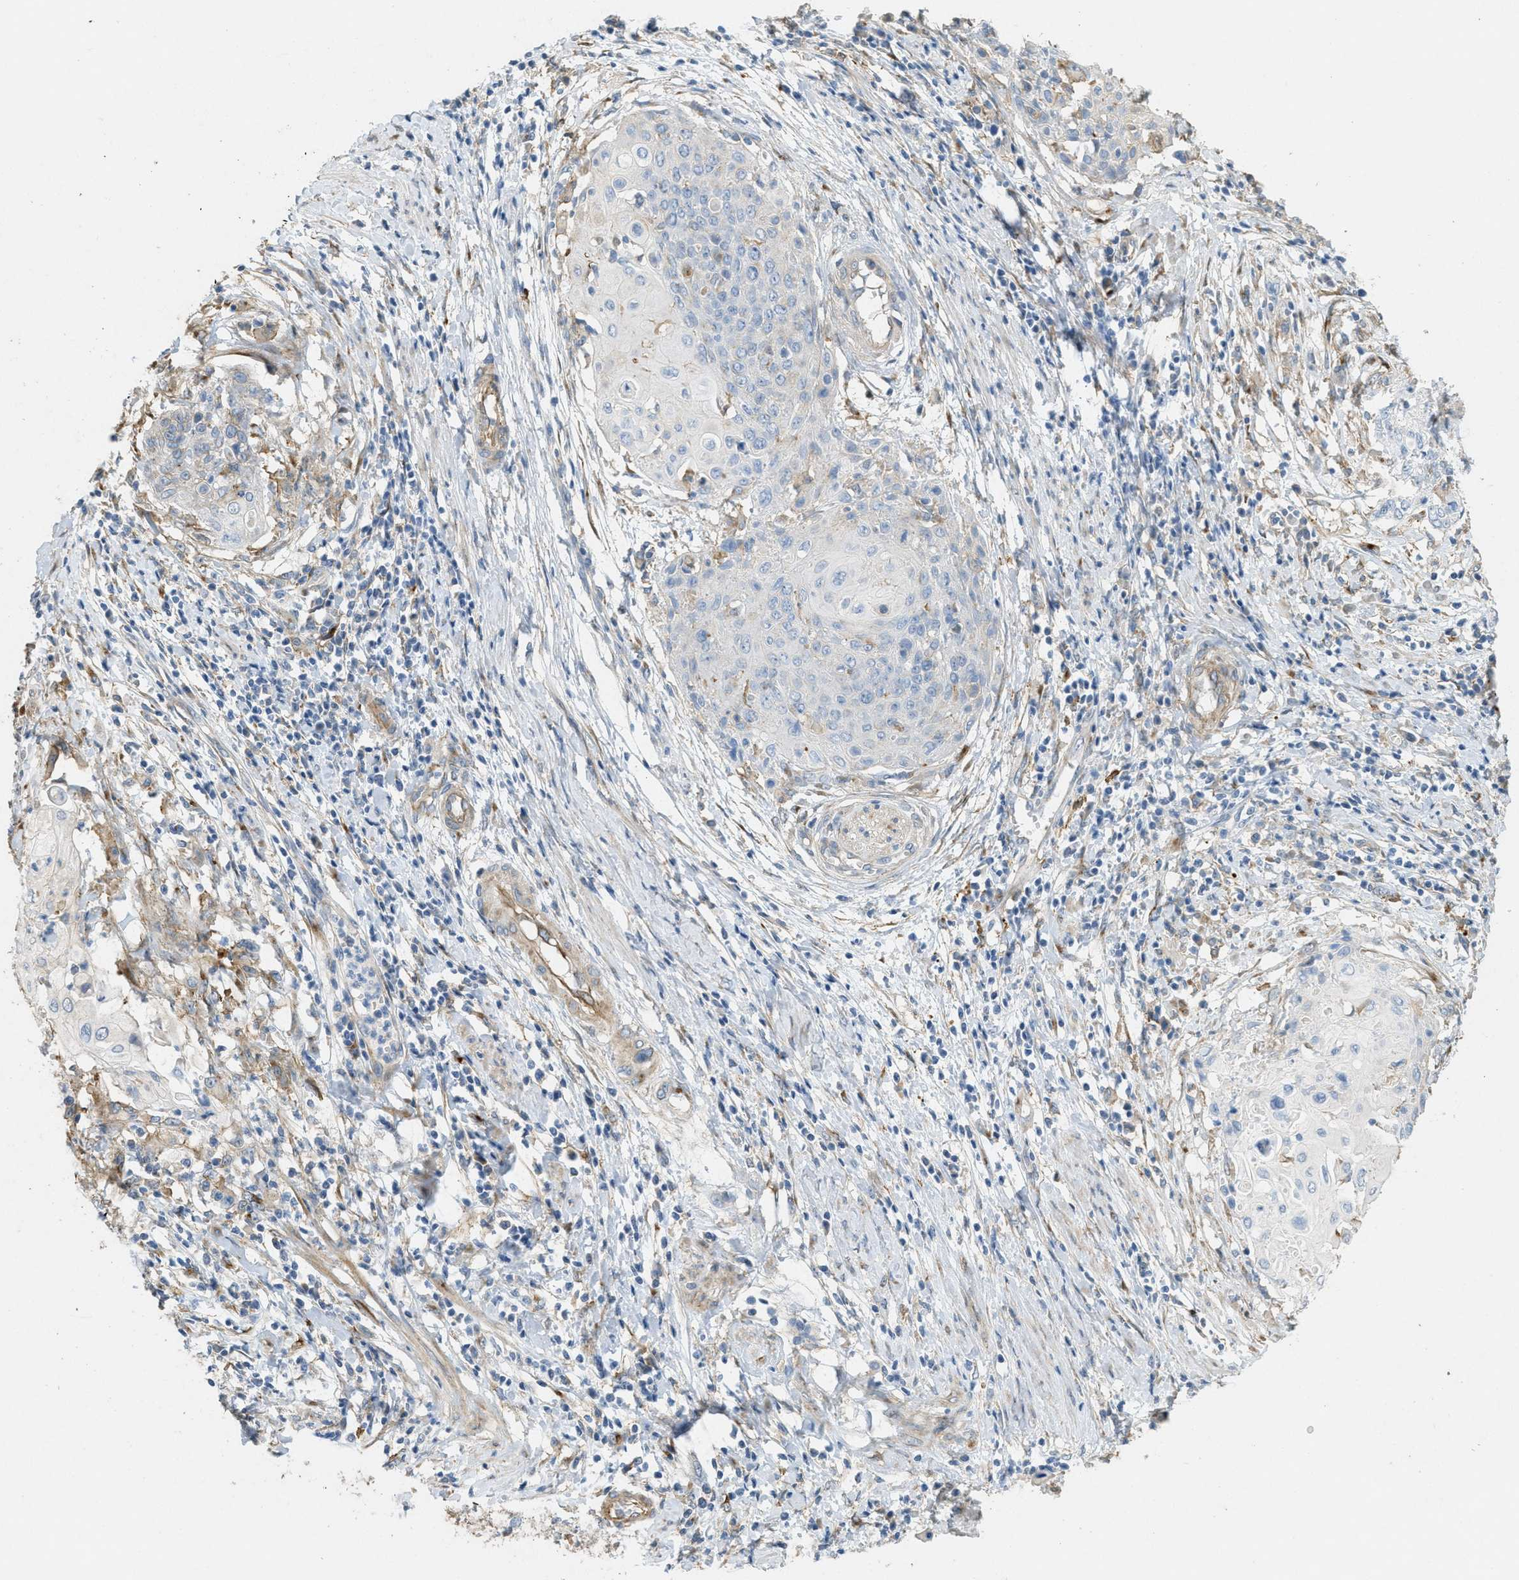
{"staining": {"intensity": "weak", "quantity": "<25%", "location": "cytoplasmic/membranous"}, "tissue": "cervical cancer", "cell_type": "Tumor cells", "image_type": "cancer", "snomed": [{"axis": "morphology", "description": "Squamous cell carcinoma, NOS"}, {"axis": "topography", "description": "Cervix"}], "caption": "High power microscopy micrograph of an immunohistochemistry photomicrograph of cervical cancer (squamous cell carcinoma), revealing no significant staining in tumor cells. (Stains: DAB IHC with hematoxylin counter stain, Microscopy: brightfield microscopy at high magnification).", "gene": "ADCY5", "patient": {"sex": "female", "age": 39}}